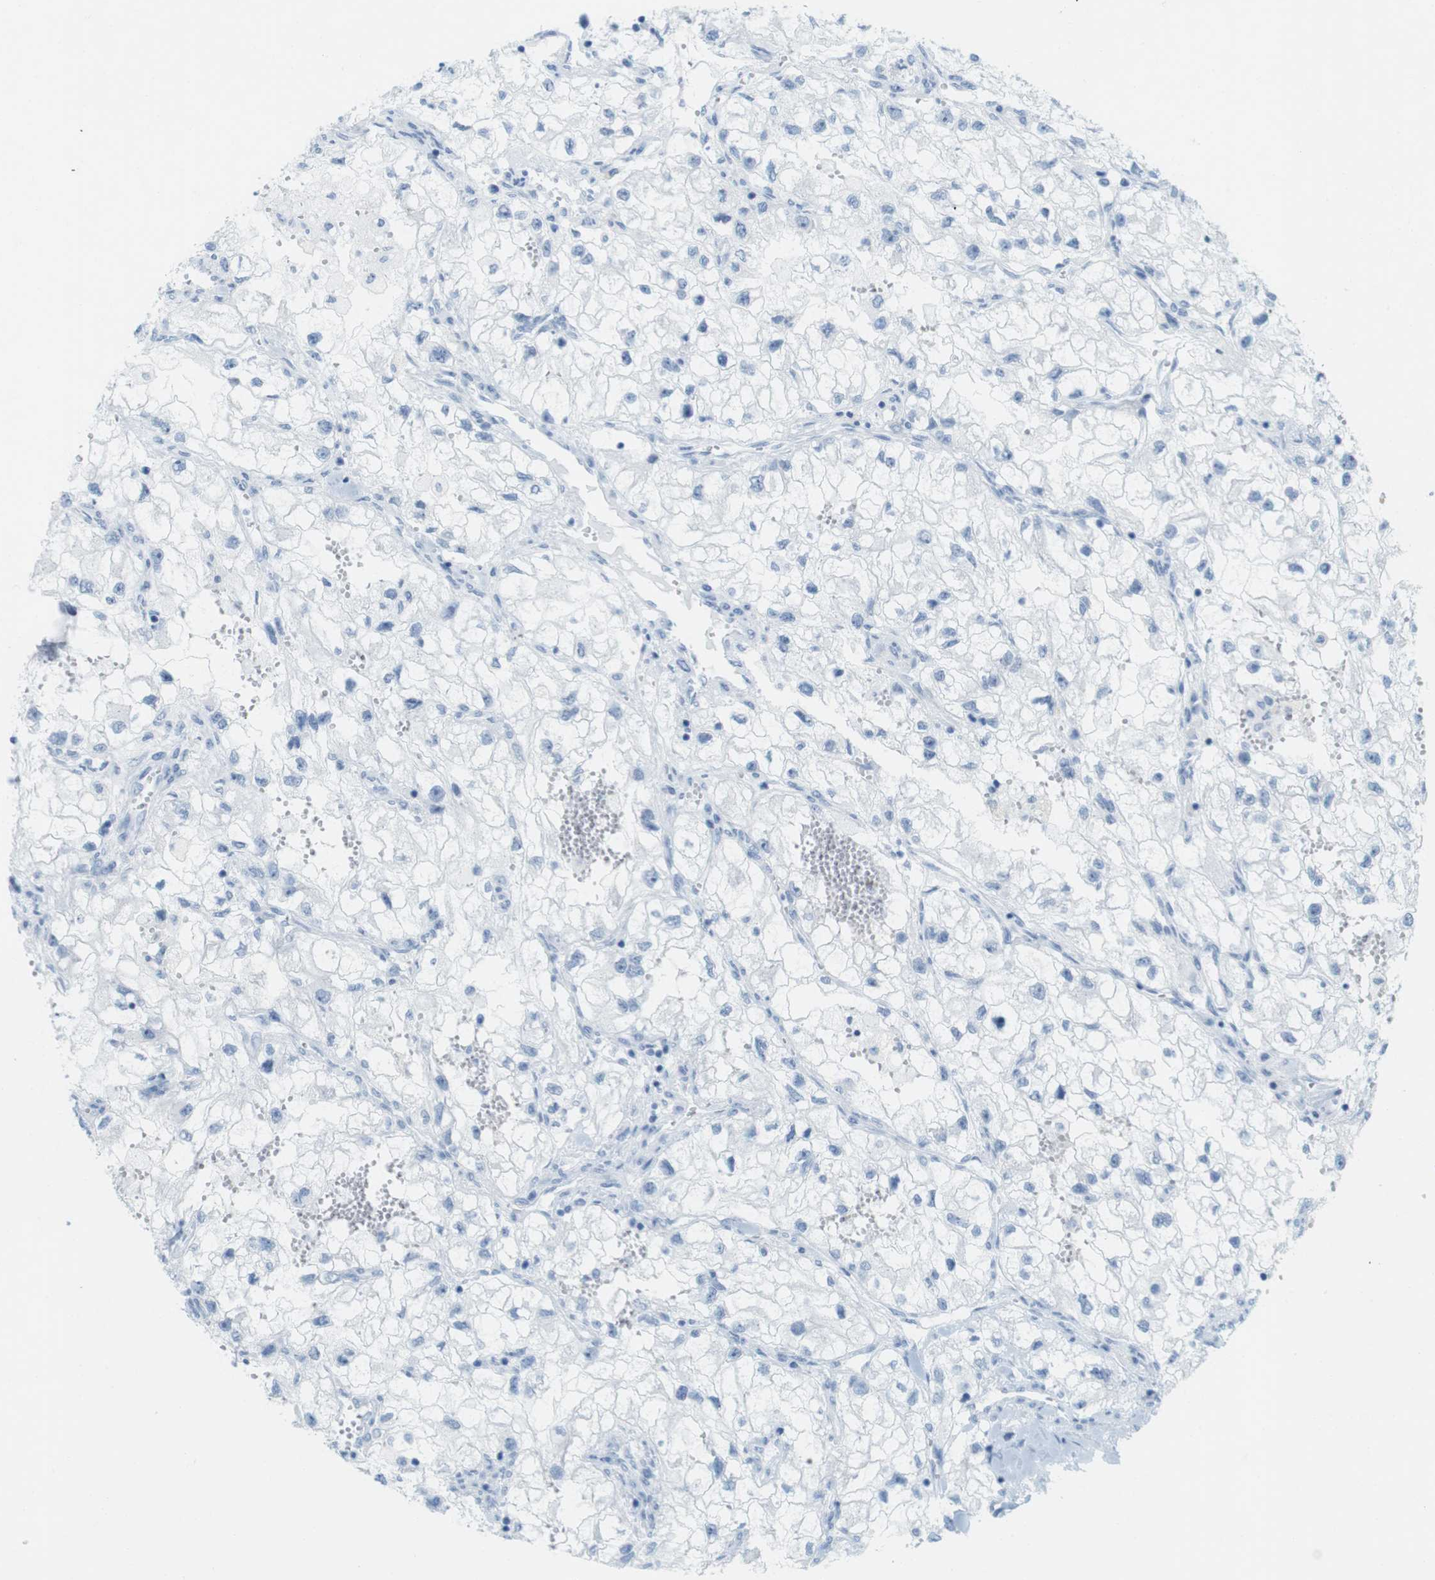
{"staining": {"intensity": "negative", "quantity": "none", "location": "none"}, "tissue": "renal cancer", "cell_type": "Tumor cells", "image_type": "cancer", "snomed": [{"axis": "morphology", "description": "Adenocarcinoma, NOS"}, {"axis": "topography", "description": "Kidney"}], "caption": "Renal cancer (adenocarcinoma) was stained to show a protein in brown. There is no significant positivity in tumor cells.", "gene": "TNNT2", "patient": {"sex": "female", "age": 70}}